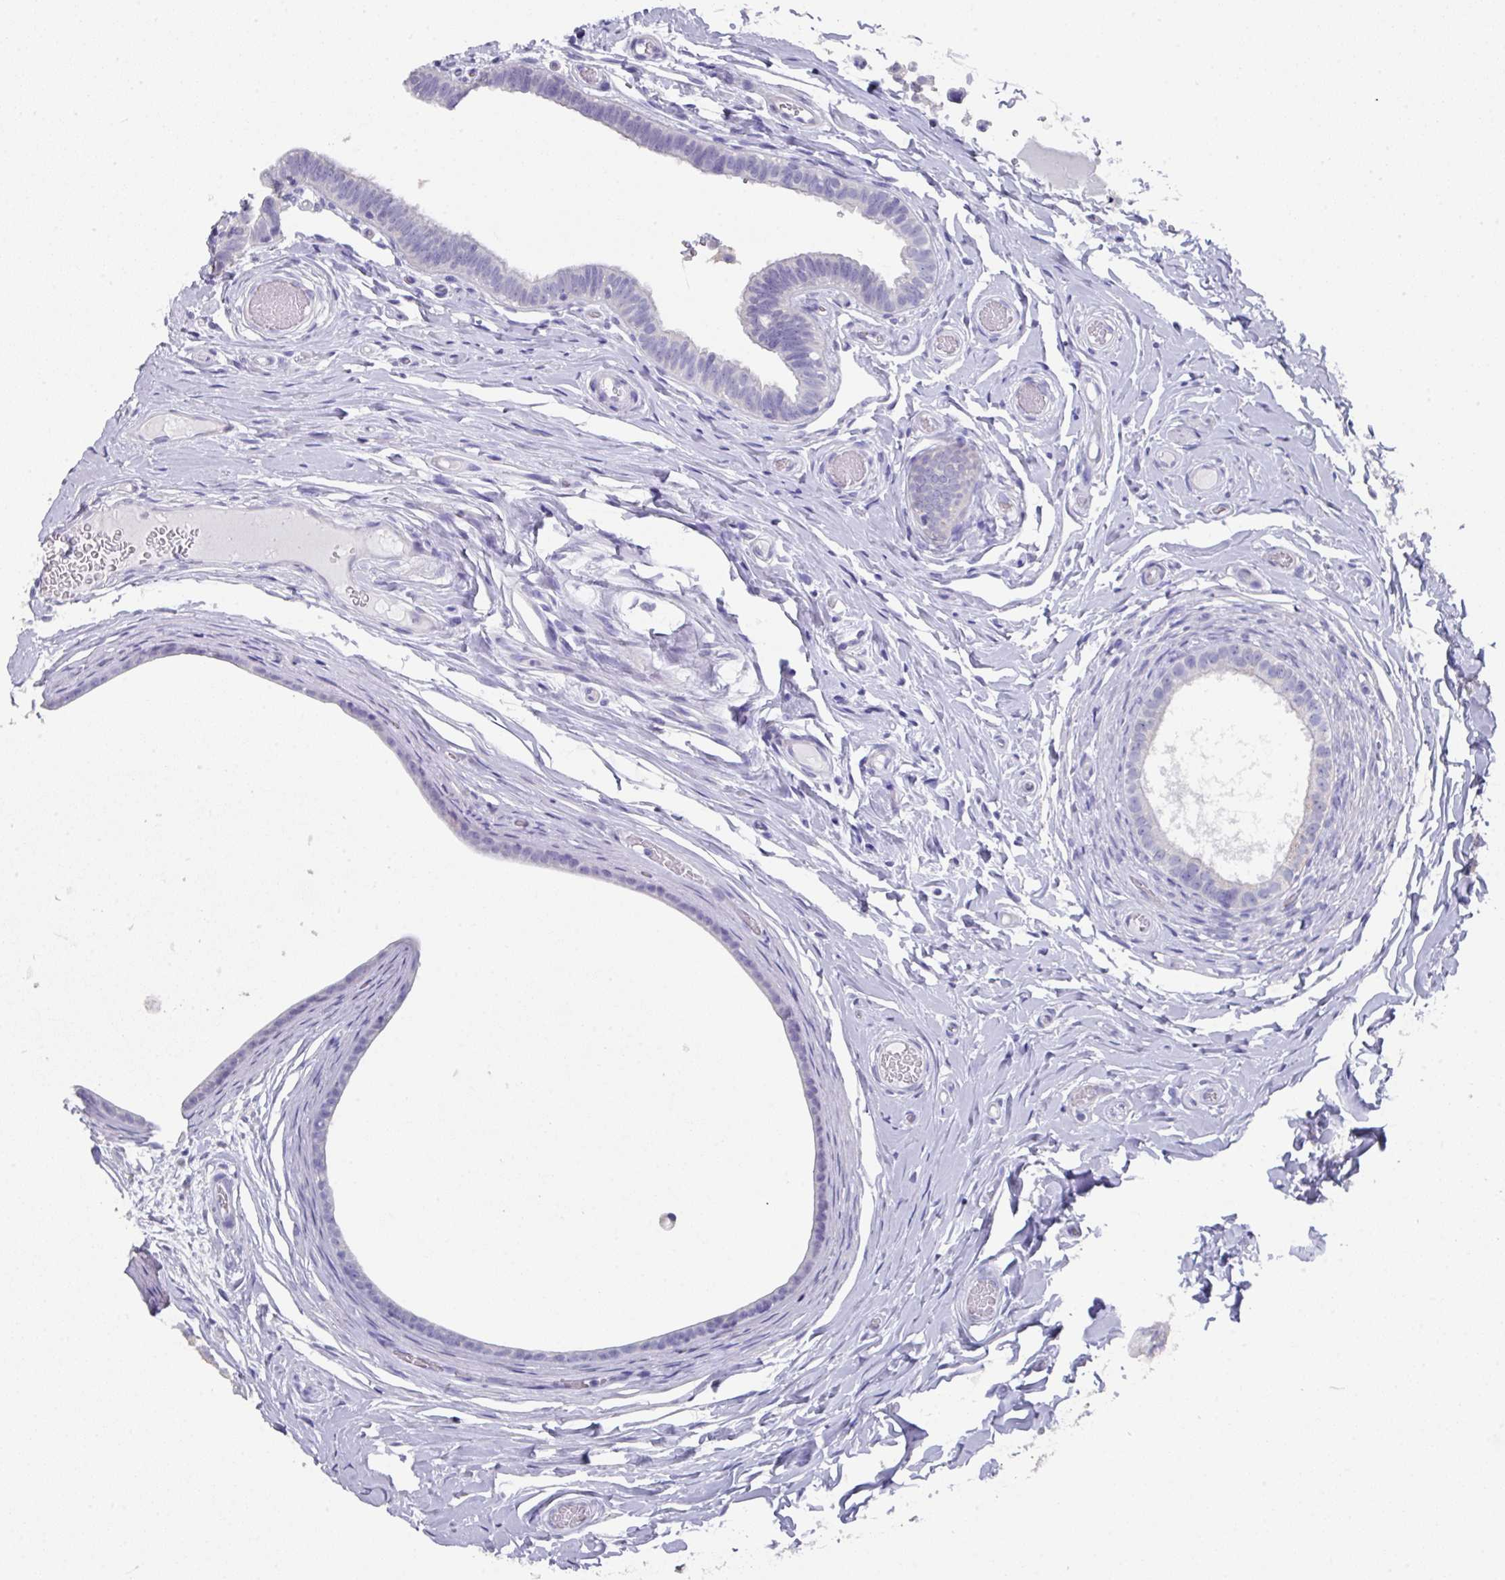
{"staining": {"intensity": "negative", "quantity": "none", "location": "none"}, "tissue": "epididymis", "cell_type": "Glandular cells", "image_type": "normal", "snomed": [{"axis": "morphology", "description": "Normal tissue, NOS"}, {"axis": "morphology", "description": "Carcinoma, Embryonal, NOS"}, {"axis": "topography", "description": "Testis"}, {"axis": "topography", "description": "Epididymis"}], "caption": "The immunohistochemistry micrograph has no significant positivity in glandular cells of epididymis. The staining is performed using DAB brown chromogen with nuclei counter-stained in using hematoxylin.", "gene": "DAZ1", "patient": {"sex": "male", "age": 36}}